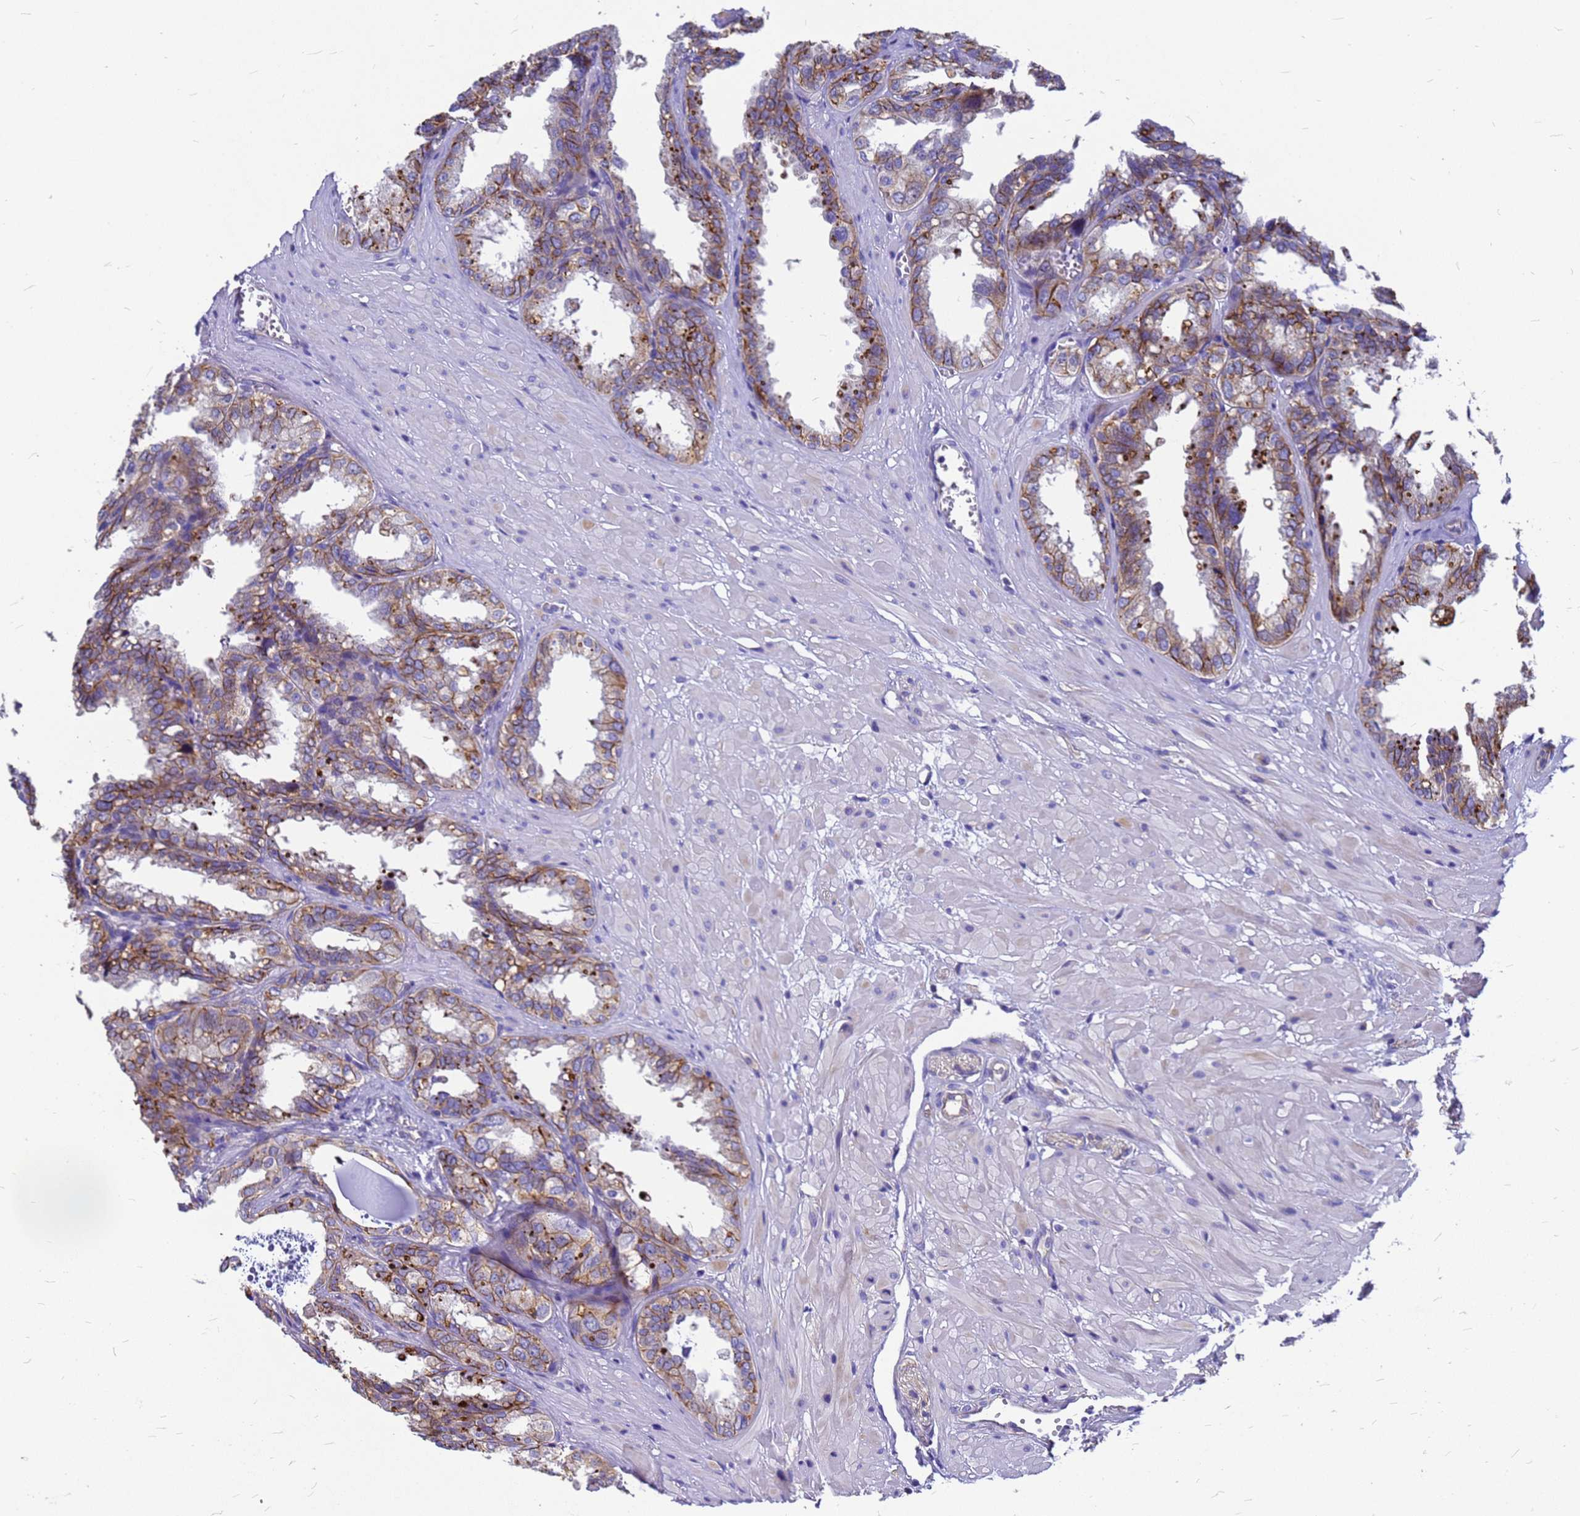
{"staining": {"intensity": "moderate", "quantity": ">75%", "location": "cytoplasmic/membranous"}, "tissue": "seminal vesicle", "cell_type": "Glandular cells", "image_type": "normal", "snomed": [{"axis": "morphology", "description": "Normal tissue, NOS"}, {"axis": "topography", "description": "Prostate"}, {"axis": "topography", "description": "Seminal veicle"}], "caption": "Seminal vesicle stained for a protein reveals moderate cytoplasmic/membranous positivity in glandular cells. The protein is shown in brown color, while the nuclei are stained blue.", "gene": "FBXW5", "patient": {"sex": "male", "age": 51}}